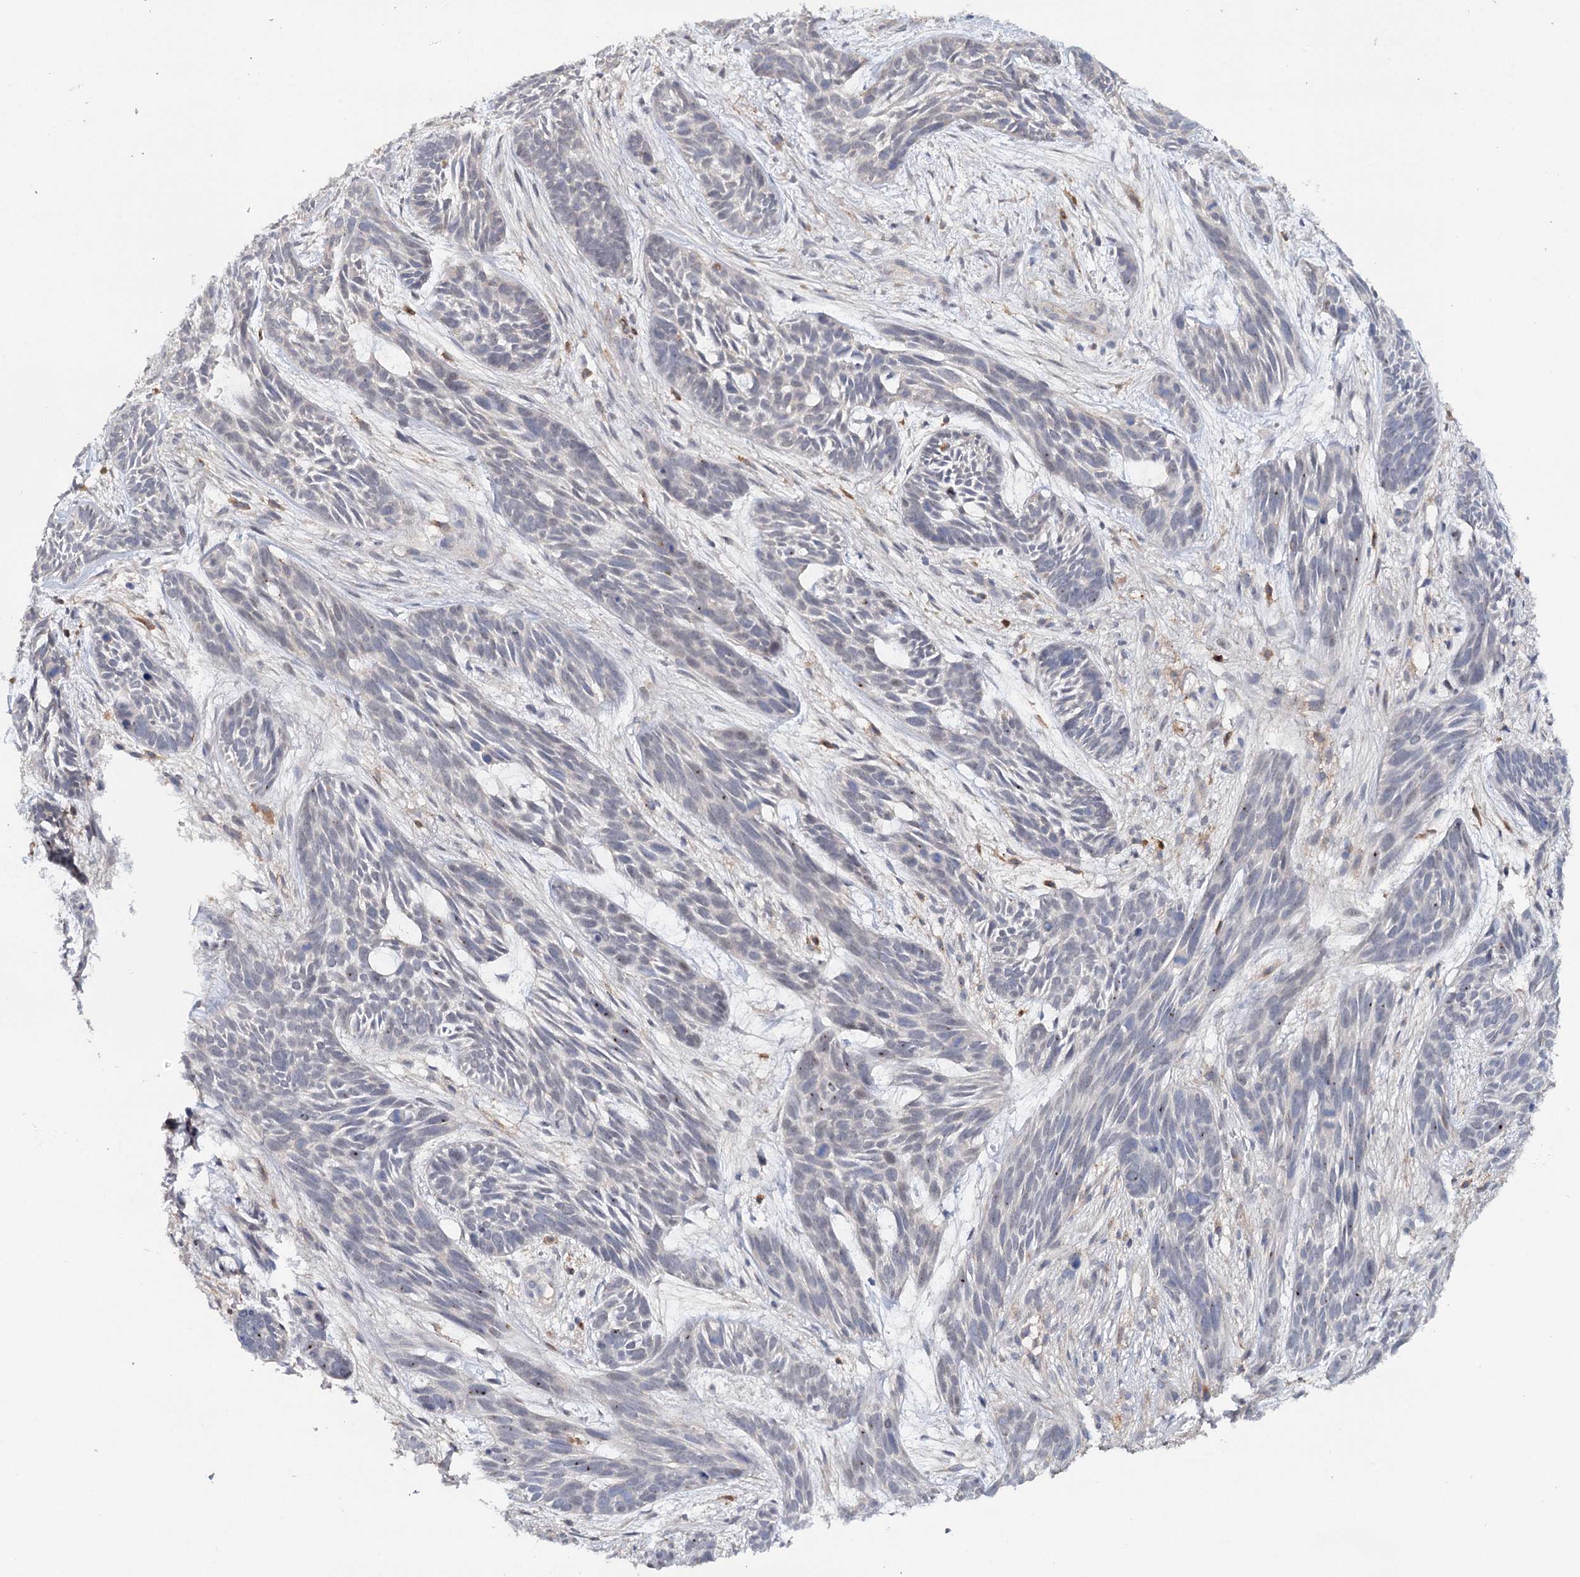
{"staining": {"intensity": "negative", "quantity": "none", "location": "none"}, "tissue": "skin cancer", "cell_type": "Tumor cells", "image_type": "cancer", "snomed": [{"axis": "morphology", "description": "Basal cell carcinoma"}, {"axis": "topography", "description": "Skin"}], "caption": "IHC of human skin basal cell carcinoma demonstrates no positivity in tumor cells.", "gene": "ALDH3B1", "patient": {"sex": "male", "age": 89}}